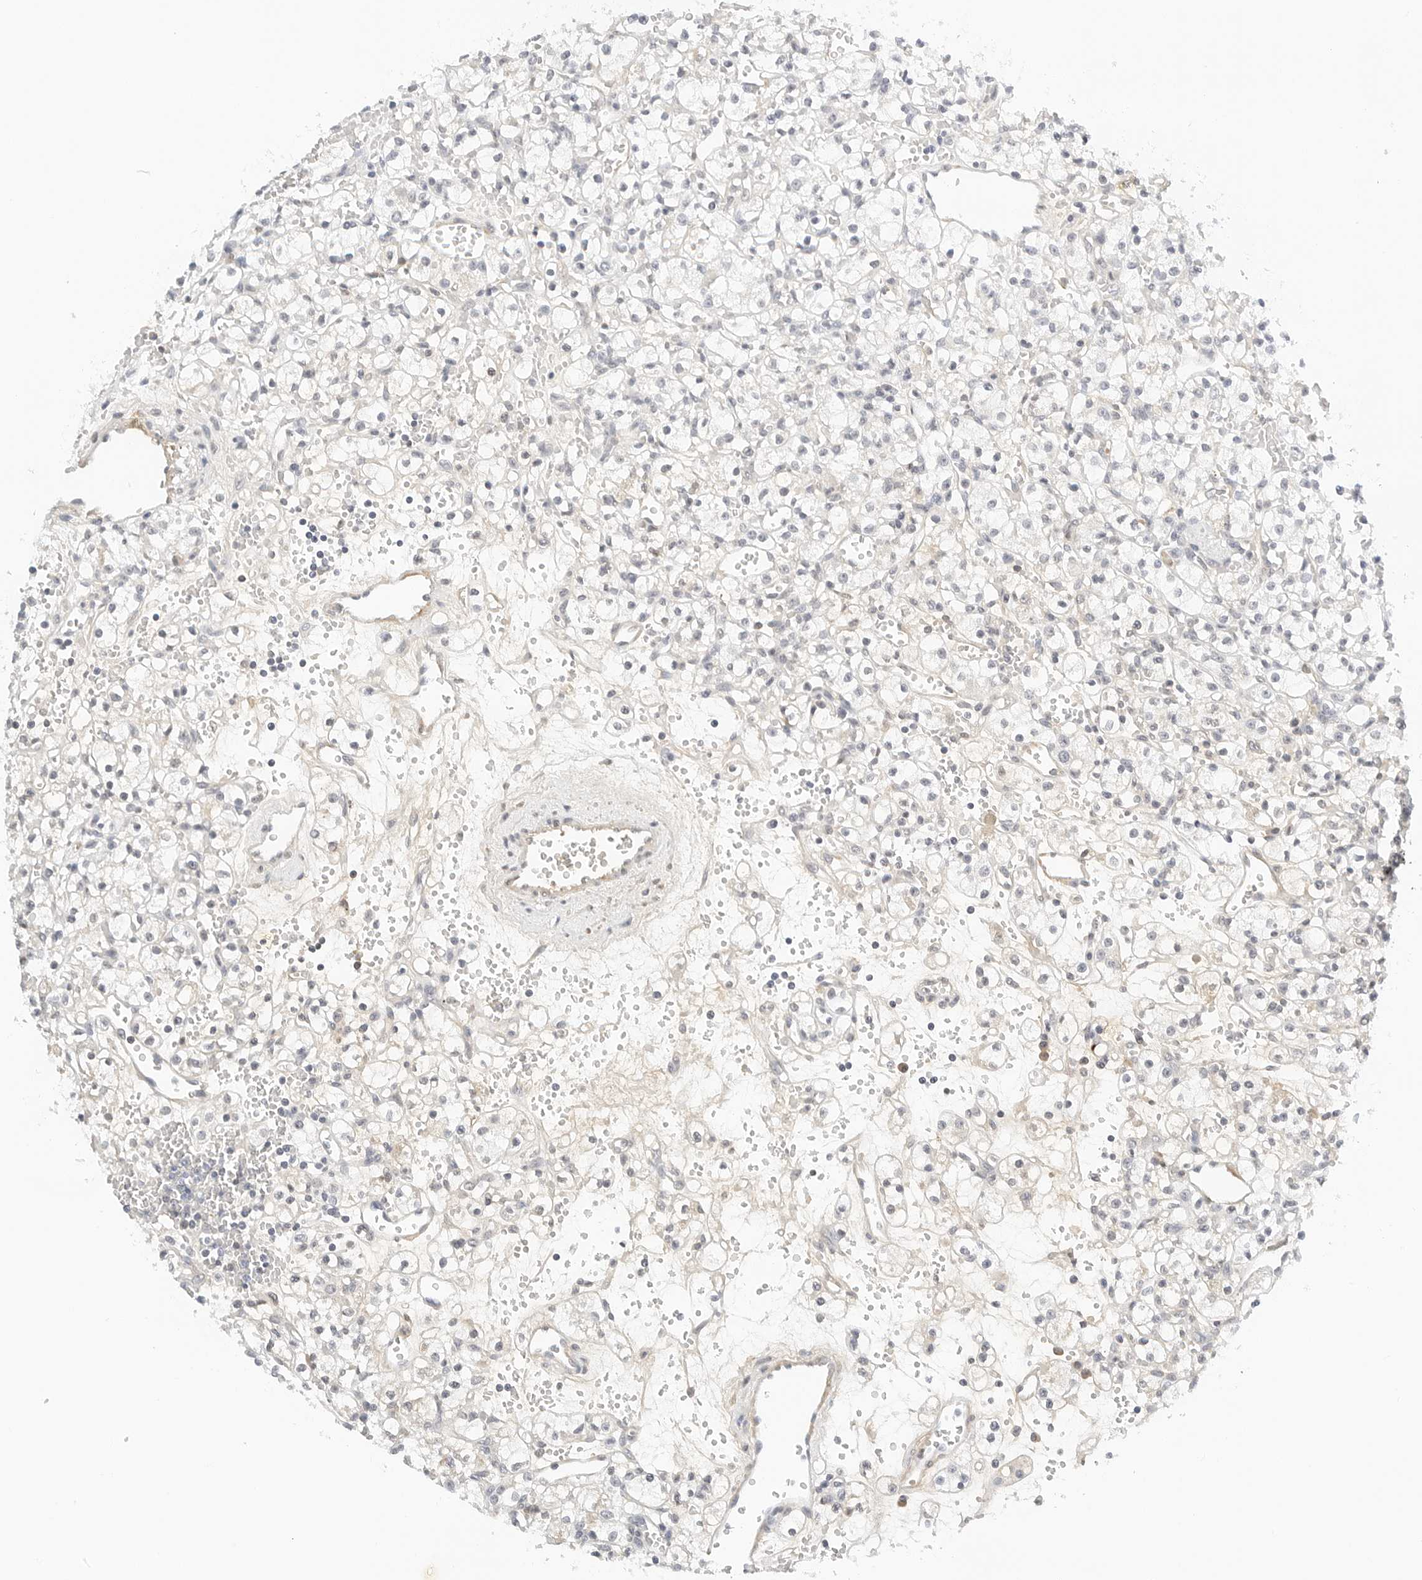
{"staining": {"intensity": "negative", "quantity": "none", "location": "none"}, "tissue": "renal cancer", "cell_type": "Tumor cells", "image_type": "cancer", "snomed": [{"axis": "morphology", "description": "Adenocarcinoma, NOS"}, {"axis": "topography", "description": "Kidney"}], "caption": "Adenocarcinoma (renal) was stained to show a protein in brown. There is no significant positivity in tumor cells.", "gene": "PKDCC", "patient": {"sex": "female", "age": 59}}